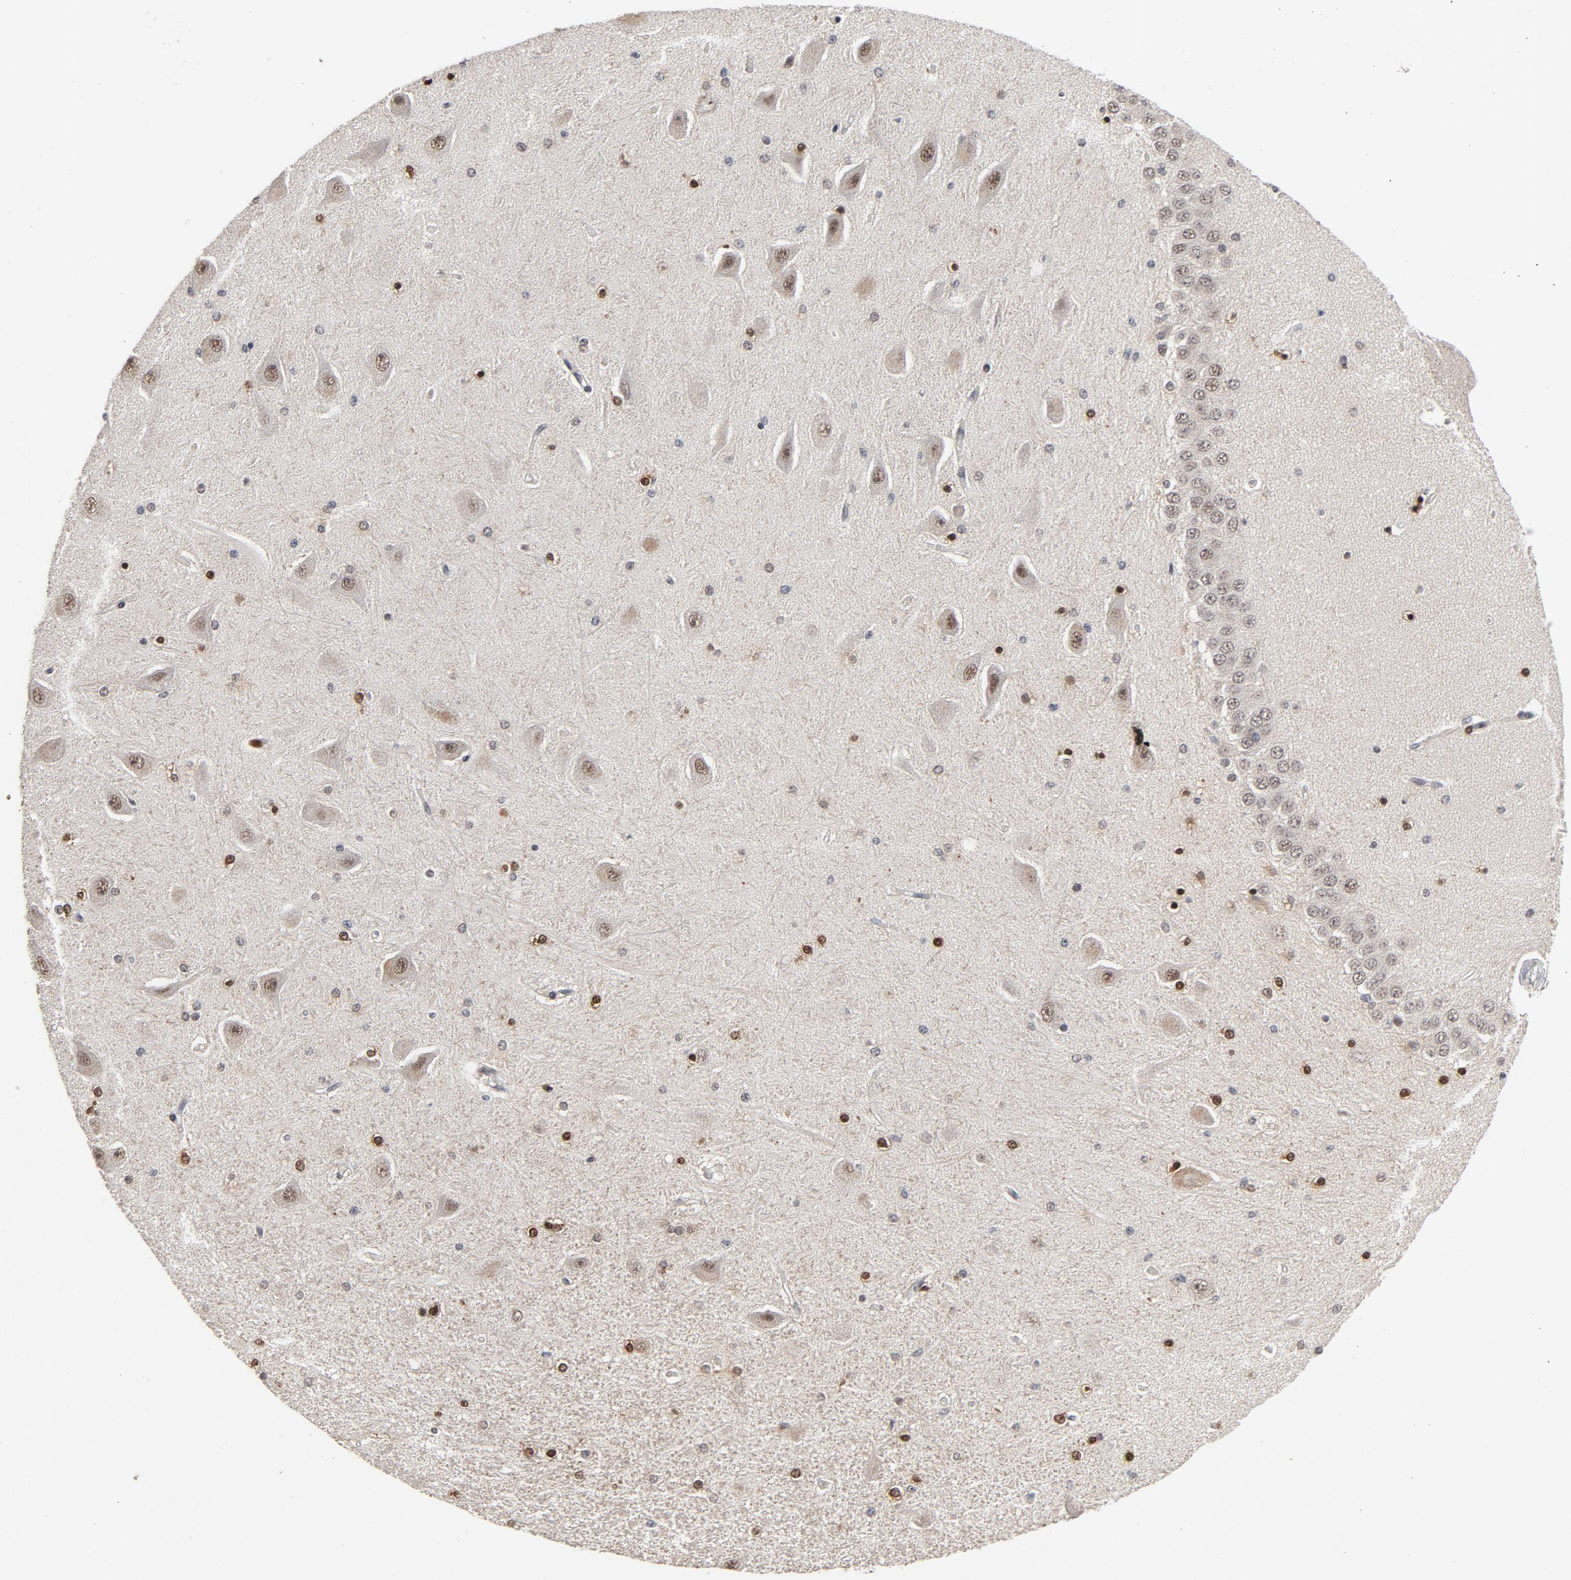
{"staining": {"intensity": "moderate", "quantity": "25%-75%", "location": "nuclear"}, "tissue": "hippocampus", "cell_type": "Glial cells", "image_type": "normal", "snomed": [{"axis": "morphology", "description": "Normal tissue, NOS"}, {"axis": "topography", "description": "Hippocampus"}], "caption": "Hippocampus stained with IHC reveals moderate nuclear staining in approximately 25%-75% of glial cells. (Brightfield microscopy of DAB IHC at high magnification).", "gene": "RTL5", "patient": {"sex": "female", "age": 54}}